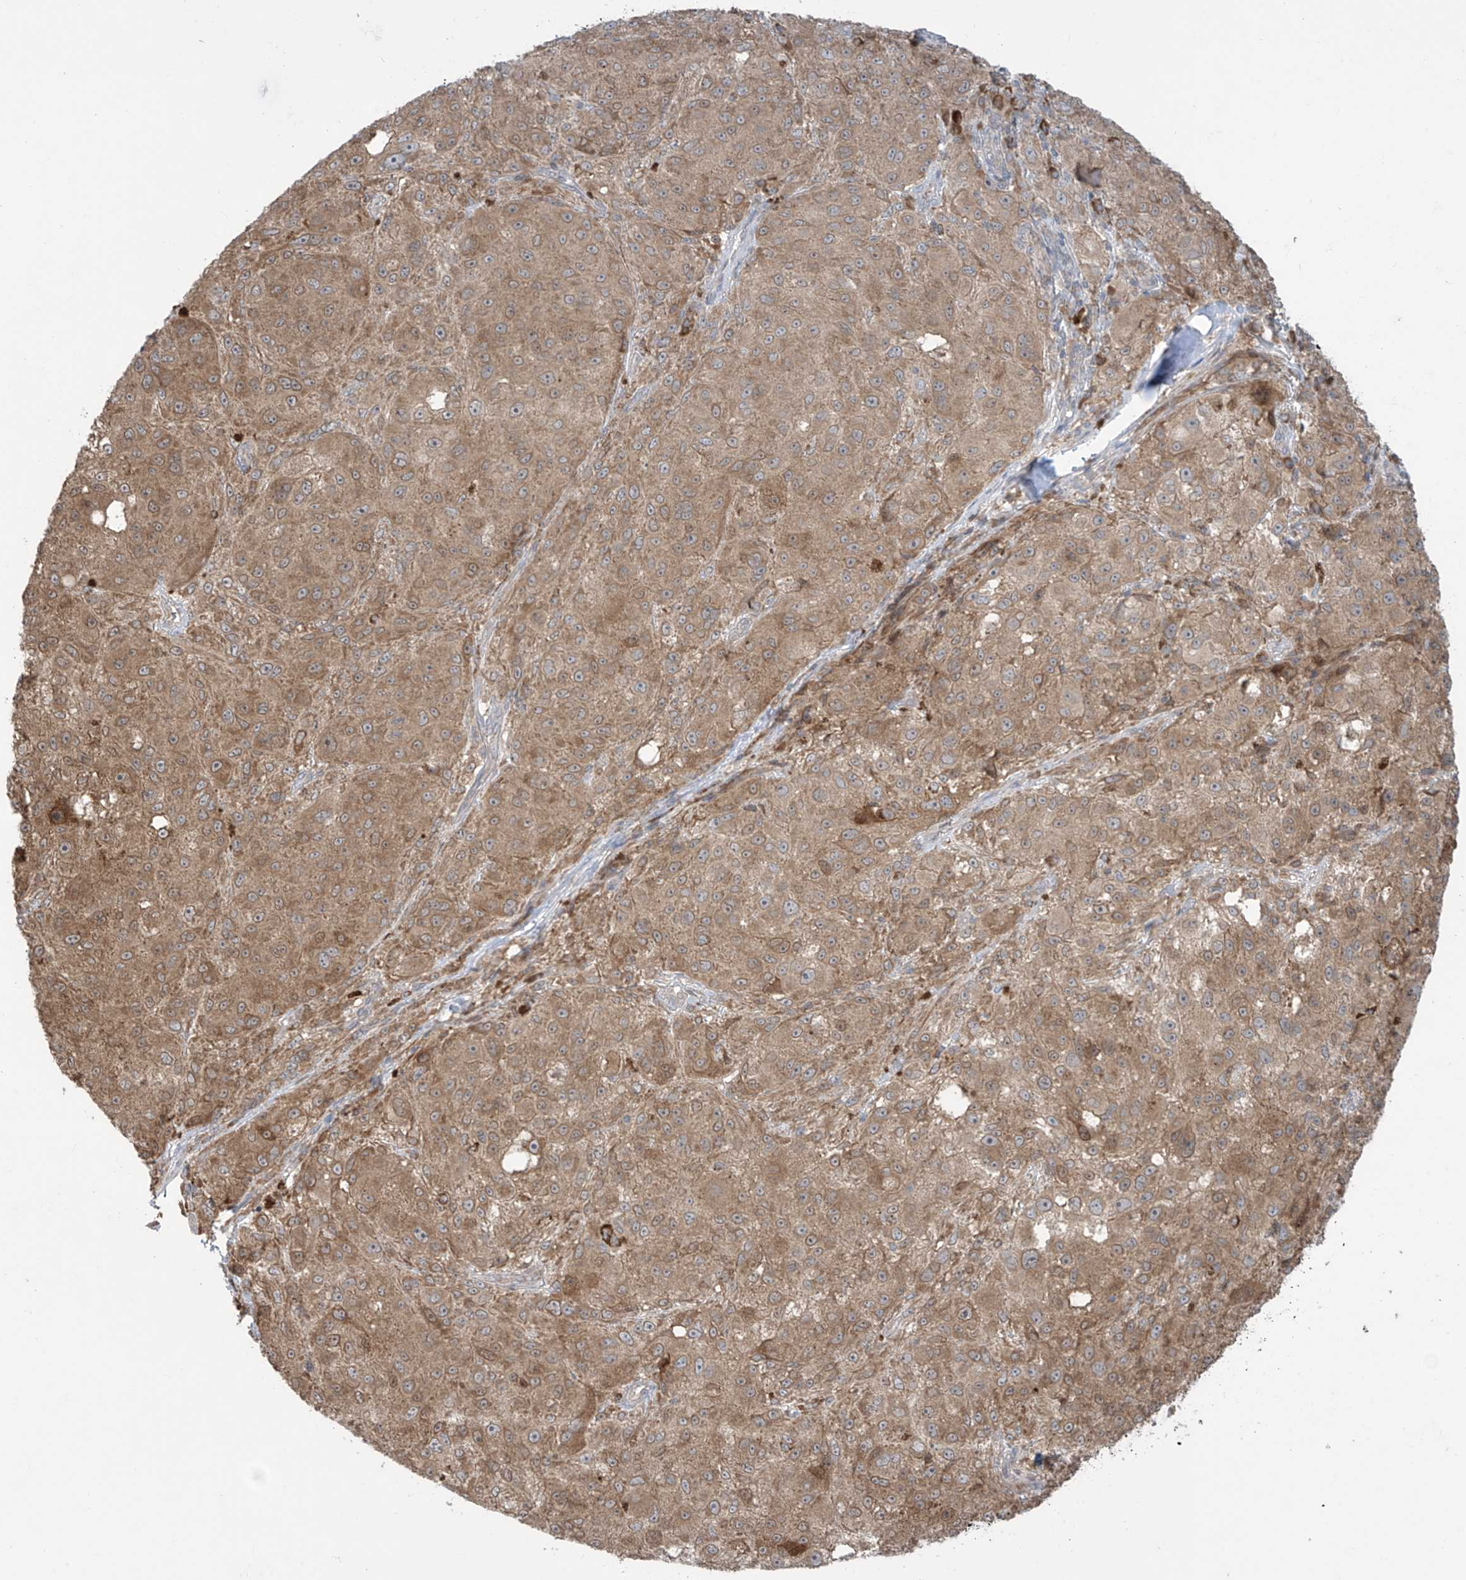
{"staining": {"intensity": "moderate", "quantity": ">75%", "location": "cytoplasmic/membranous"}, "tissue": "melanoma", "cell_type": "Tumor cells", "image_type": "cancer", "snomed": [{"axis": "morphology", "description": "Necrosis, NOS"}, {"axis": "morphology", "description": "Malignant melanoma, NOS"}, {"axis": "topography", "description": "Skin"}], "caption": "Malignant melanoma was stained to show a protein in brown. There is medium levels of moderate cytoplasmic/membranous staining in about >75% of tumor cells.", "gene": "PPAT", "patient": {"sex": "female", "age": 87}}